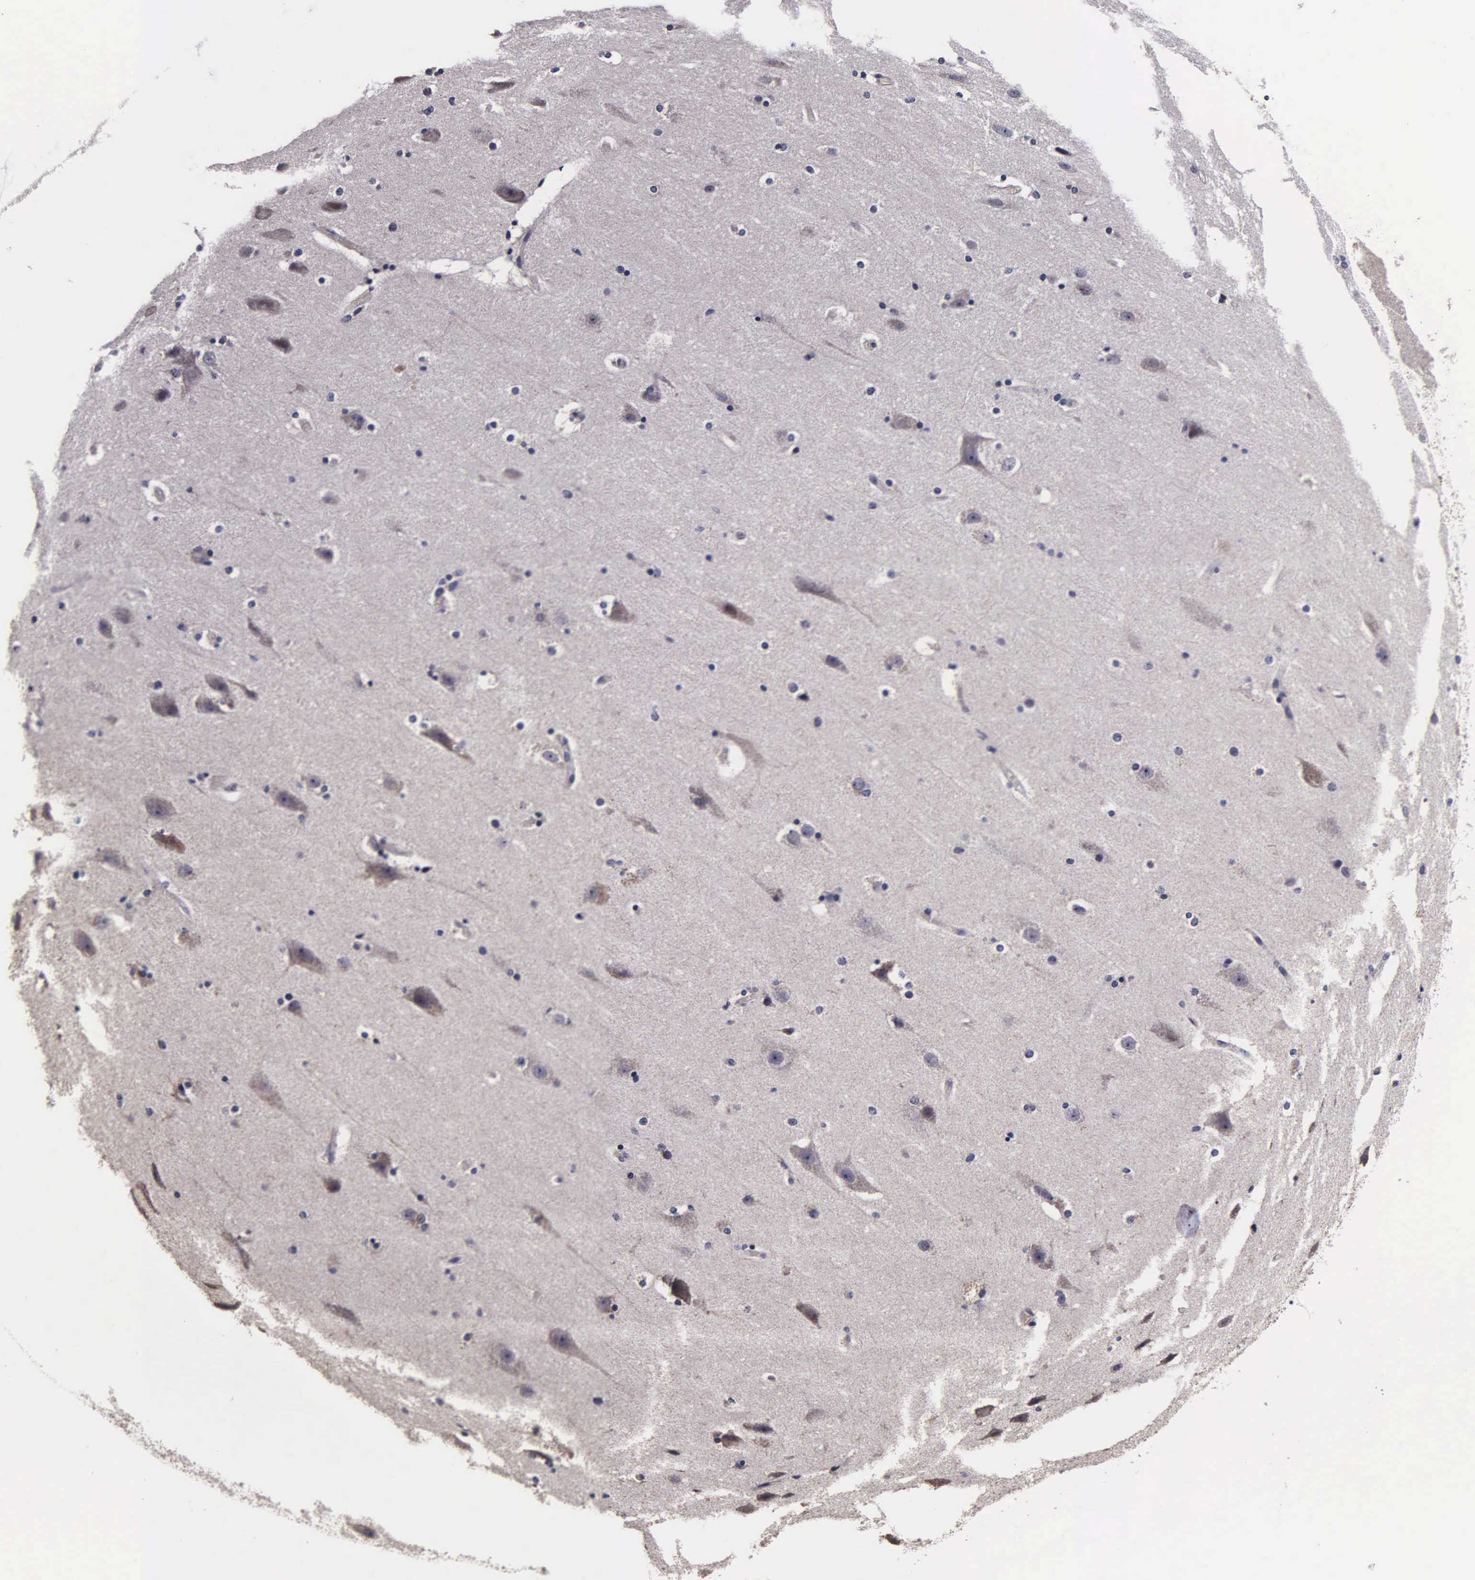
{"staining": {"intensity": "weak", "quantity": ">75%", "location": "cytoplasmic/membranous"}, "tissue": "cerebral cortex", "cell_type": "Endothelial cells", "image_type": "normal", "snomed": [{"axis": "morphology", "description": "Normal tissue, NOS"}, {"axis": "topography", "description": "Cerebral cortex"}, {"axis": "topography", "description": "Hippocampus"}], "caption": "The micrograph shows a brown stain indicating the presence of a protein in the cytoplasmic/membranous of endothelial cells in cerebral cortex.", "gene": "PSMA3", "patient": {"sex": "female", "age": 19}}